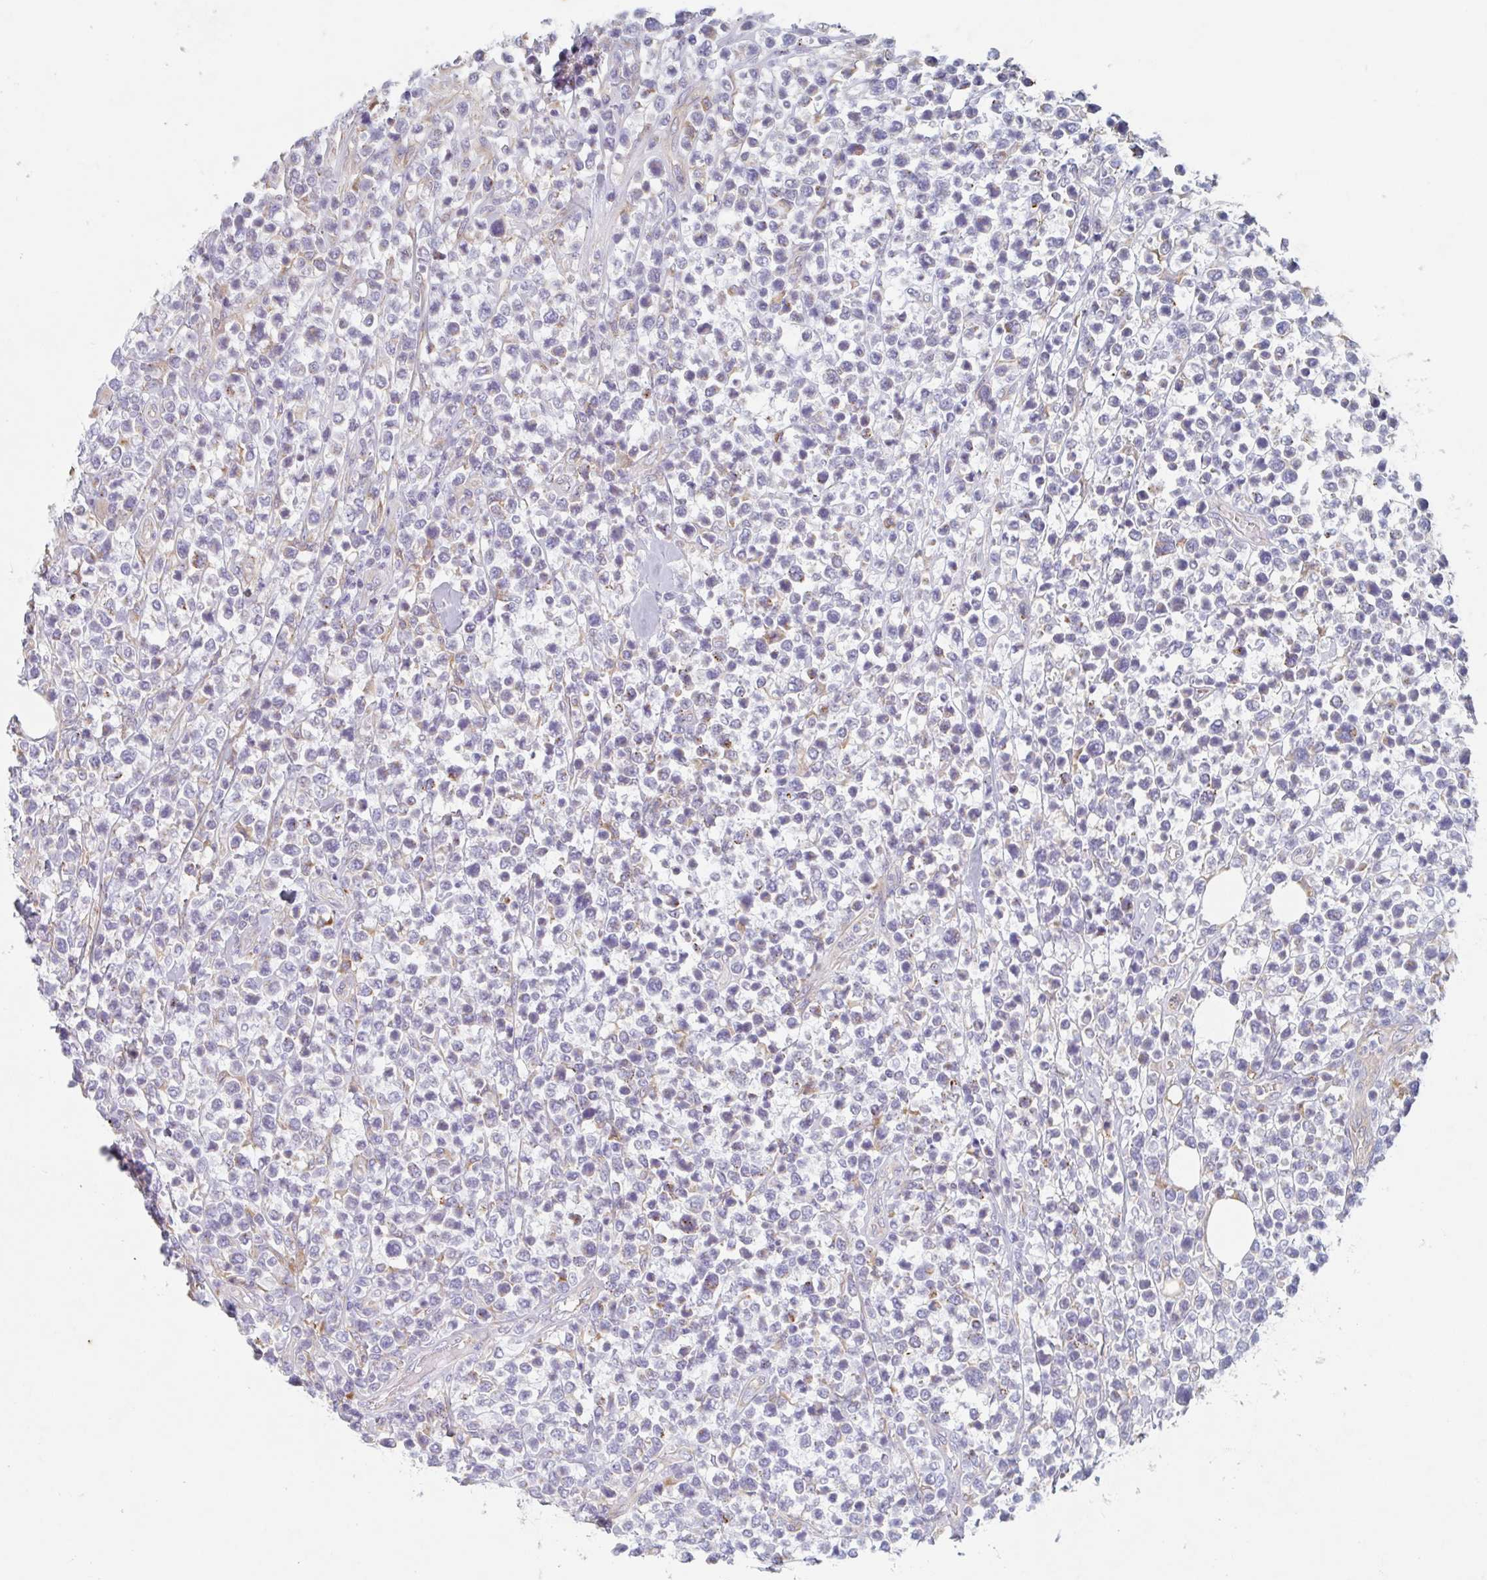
{"staining": {"intensity": "negative", "quantity": "none", "location": "none"}, "tissue": "lymphoma", "cell_type": "Tumor cells", "image_type": "cancer", "snomed": [{"axis": "morphology", "description": "Malignant lymphoma, non-Hodgkin's type, Low grade"}, {"axis": "topography", "description": "Lymph node"}], "caption": "DAB (3,3'-diaminobenzidine) immunohistochemical staining of lymphoma demonstrates no significant expression in tumor cells.", "gene": "MANBA", "patient": {"sex": "male", "age": 60}}